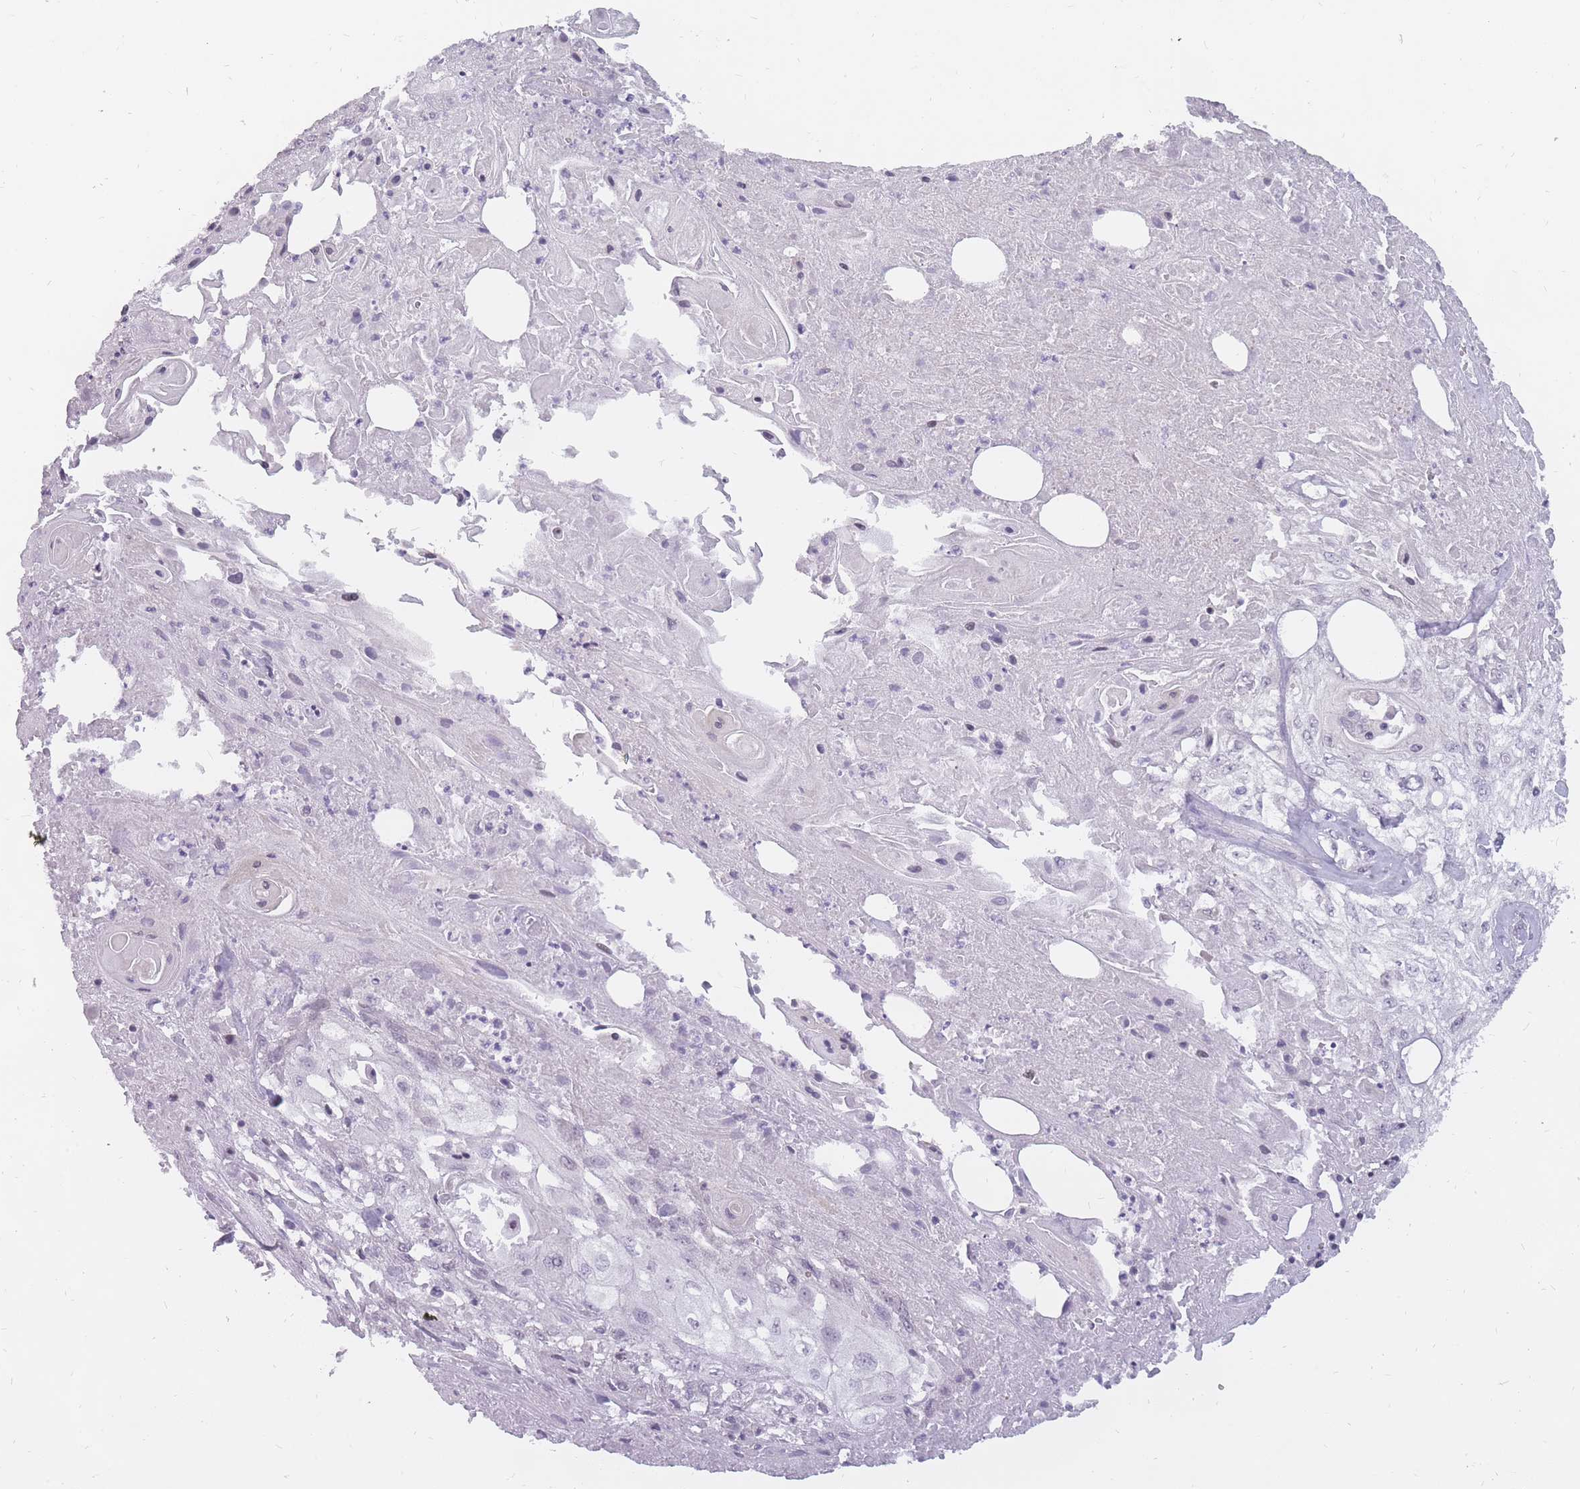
{"staining": {"intensity": "negative", "quantity": "none", "location": "none"}, "tissue": "skin cancer", "cell_type": "Tumor cells", "image_type": "cancer", "snomed": [{"axis": "morphology", "description": "Squamous cell carcinoma, NOS"}, {"axis": "morphology", "description": "Squamous cell carcinoma, metastatic, NOS"}, {"axis": "topography", "description": "Skin"}, {"axis": "topography", "description": "Lymph node"}], "caption": "IHC photomicrograph of neoplastic tissue: human skin cancer (metastatic squamous cell carcinoma) stained with DAB demonstrates no significant protein staining in tumor cells.", "gene": "POMZP3", "patient": {"sex": "male", "age": 75}}